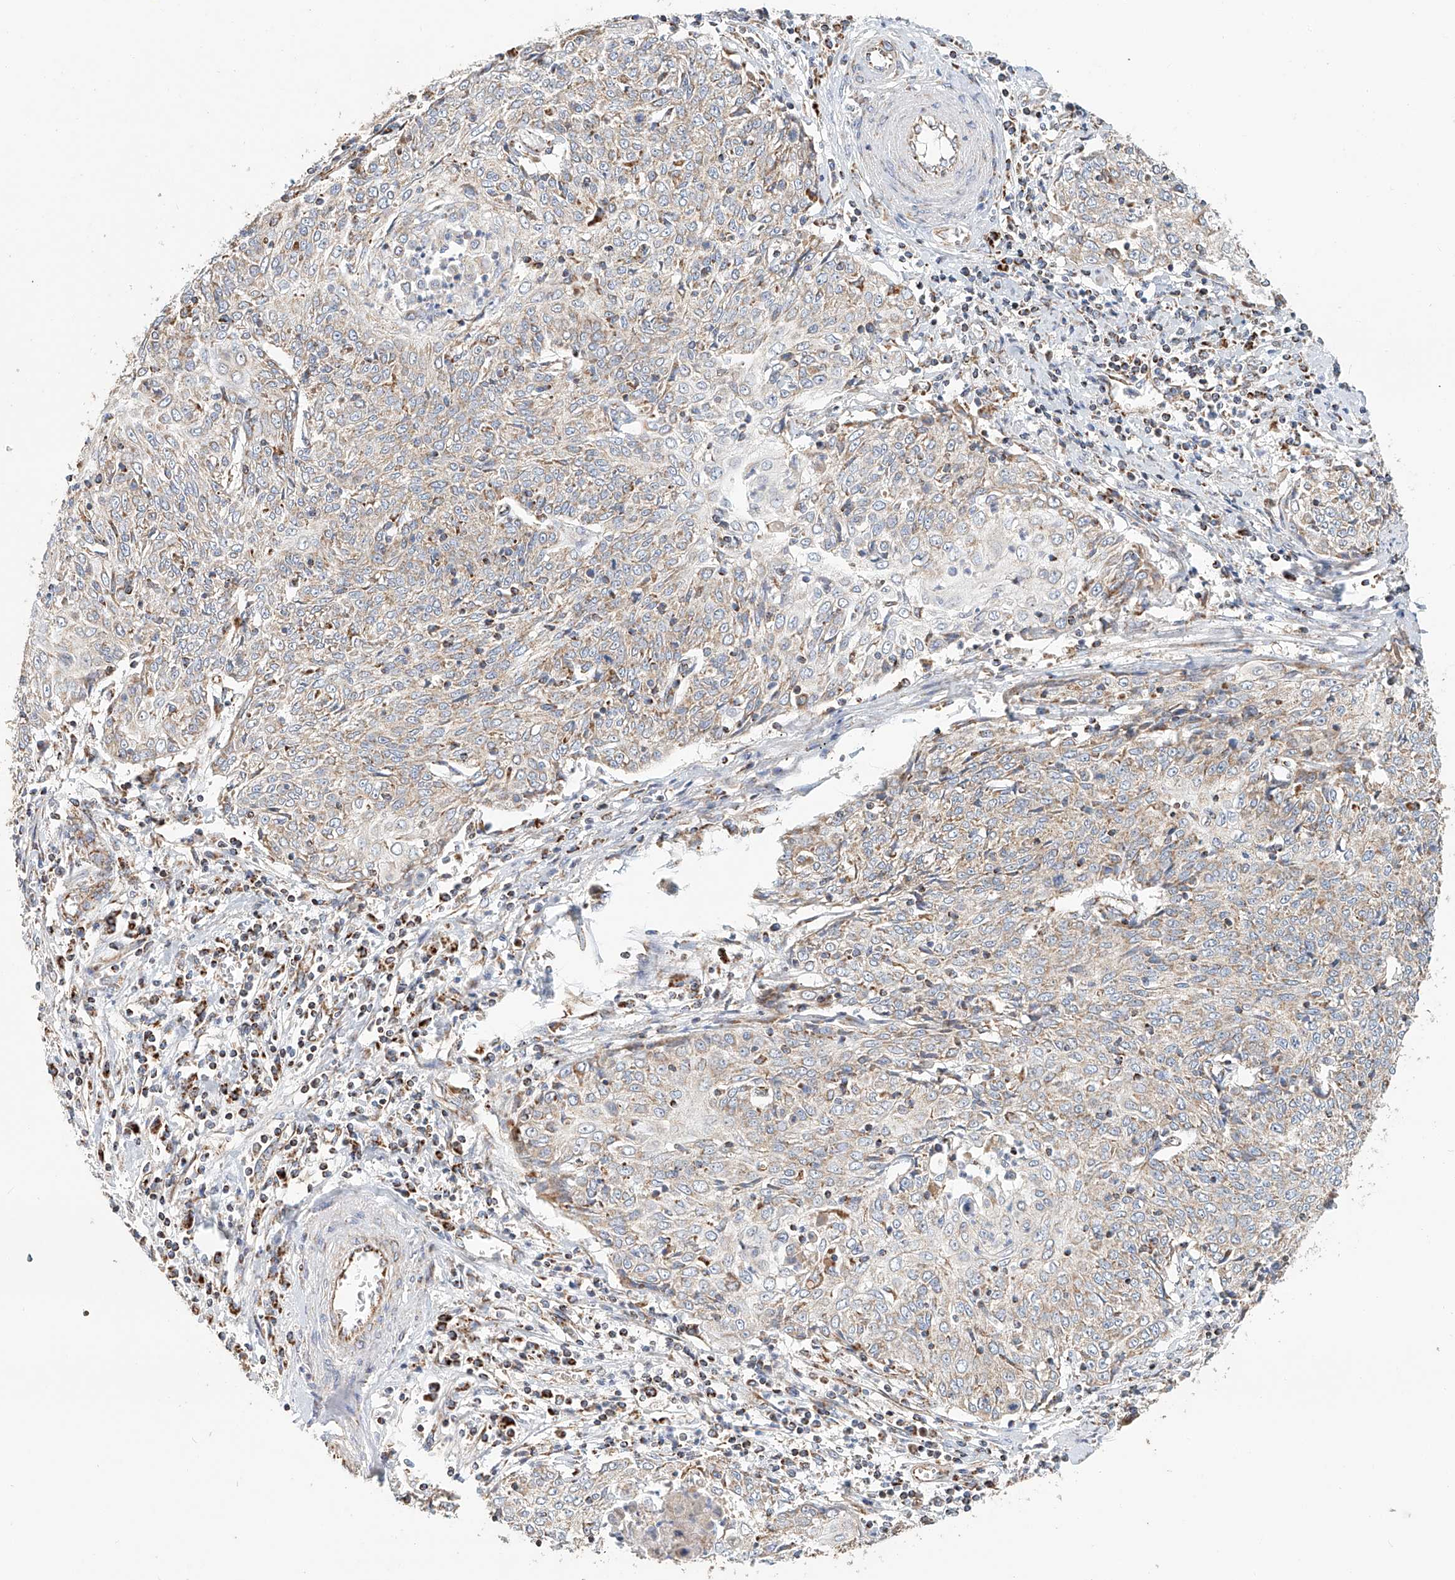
{"staining": {"intensity": "weak", "quantity": "<25%", "location": "cytoplasmic/membranous"}, "tissue": "cervical cancer", "cell_type": "Tumor cells", "image_type": "cancer", "snomed": [{"axis": "morphology", "description": "Squamous cell carcinoma, NOS"}, {"axis": "topography", "description": "Cervix"}], "caption": "This is an immunohistochemistry histopathology image of cervical cancer. There is no expression in tumor cells.", "gene": "MCL1", "patient": {"sex": "female", "age": 48}}